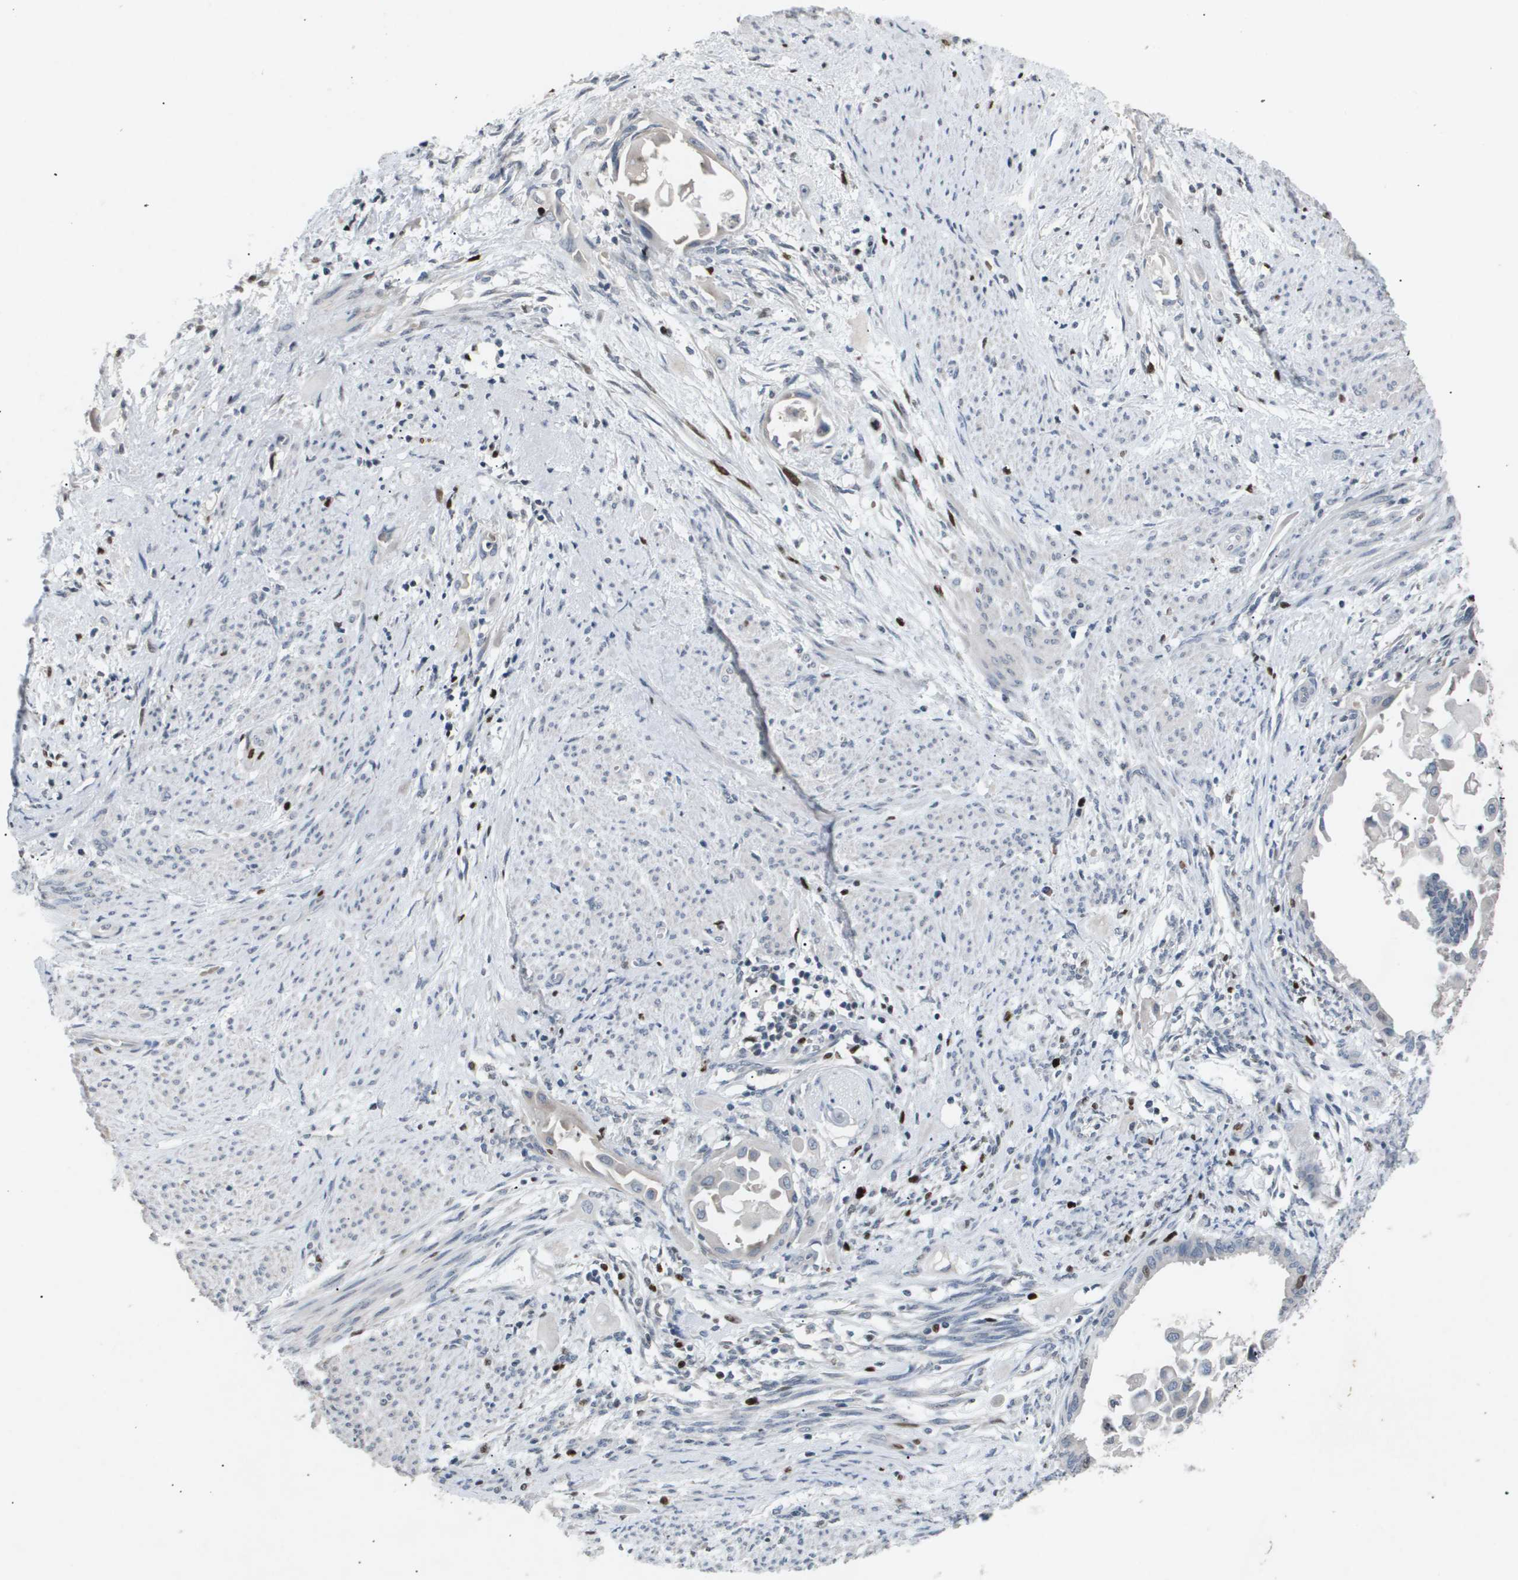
{"staining": {"intensity": "negative", "quantity": "none", "location": "none"}, "tissue": "cervical cancer", "cell_type": "Tumor cells", "image_type": "cancer", "snomed": [{"axis": "morphology", "description": "Normal tissue, NOS"}, {"axis": "morphology", "description": "Adenocarcinoma, NOS"}, {"axis": "topography", "description": "Cervix"}, {"axis": "topography", "description": "Endometrium"}], "caption": "Immunohistochemistry image of neoplastic tissue: human cervical cancer stained with DAB (3,3'-diaminobenzidine) reveals no significant protein positivity in tumor cells.", "gene": "ANAPC2", "patient": {"sex": "female", "age": 86}}